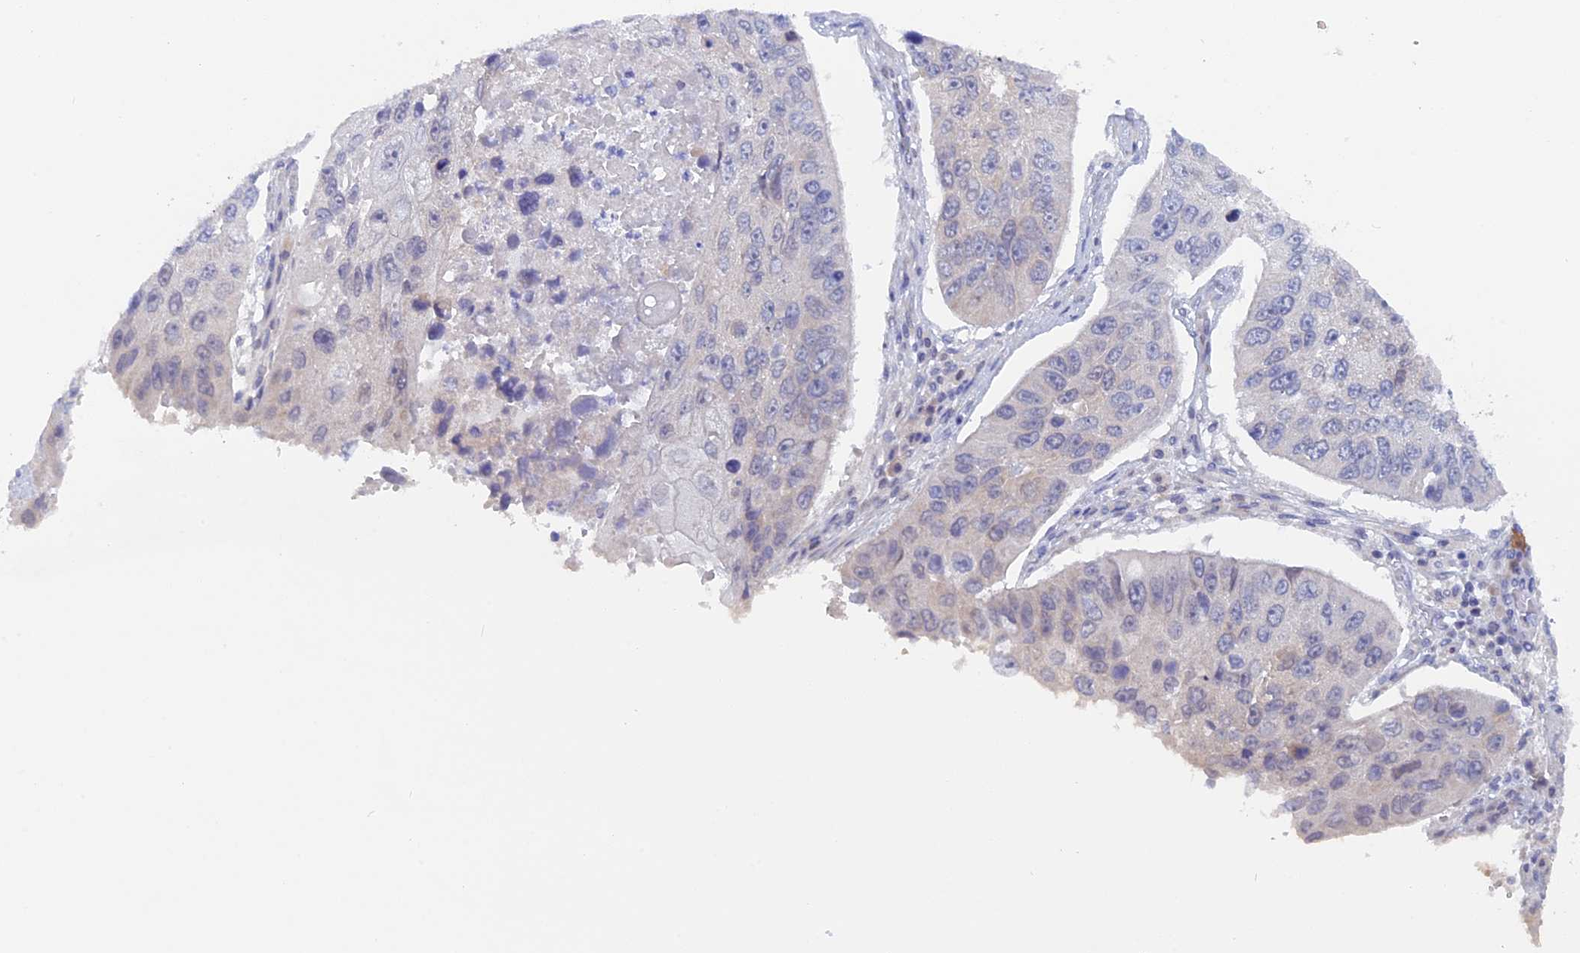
{"staining": {"intensity": "negative", "quantity": "none", "location": "none"}, "tissue": "lung cancer", "cell_type": "Tumor cells", "image_type": "cancer", "snomed": [{"axis": "morphology", "description": "Squamous cell carcinoma, NOS"}, {"axis": "topography", "description": "Lung"}], "caption": "High magnification brightfield microscopy of lung cancer (squamous cell carcinoma) stained with DAB (brown) and counterstained with hematoxylin (blue): tumor cells show no significant expression.", "gene": "DACT3", "patient": {"sex": "male", "age": 61}}